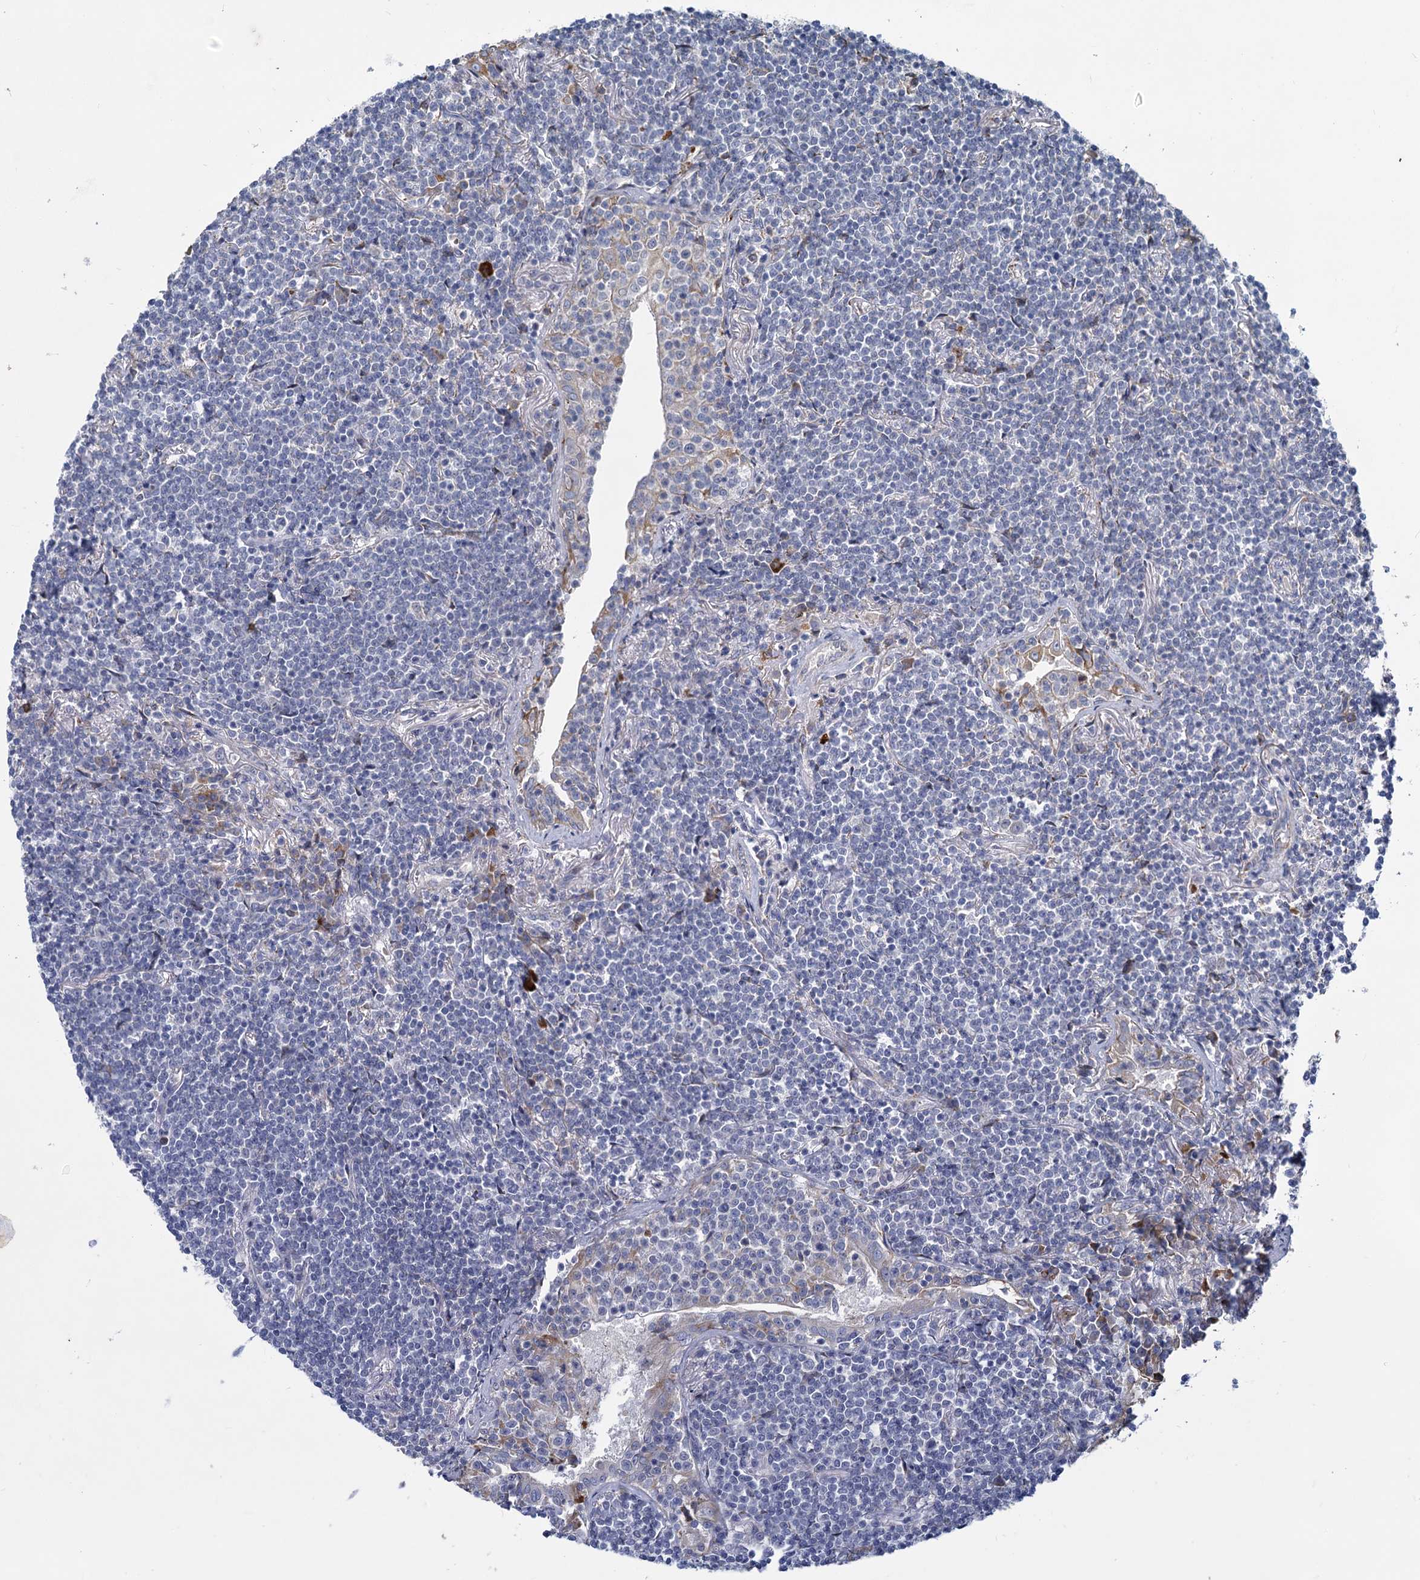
{"staining": {"intensity": "negative", "quantity": "none", "location": "none"}, "tissue": "lymphoma", "cell_type": "Tumor cells", "image_type": "cancer", "snomed": [{"axis": "morphology", "description": "Malignant lymphoma, non-Hodgkin's type, Low grade"}, {"axis": "topography", "description": "Lung"}], "caption": "A micrograph of lymphoma stained for a protein exhibits no brown staining in tumor cells.", "gene": "PRSS35", "patient": {"sex": "female", "age": 71}}